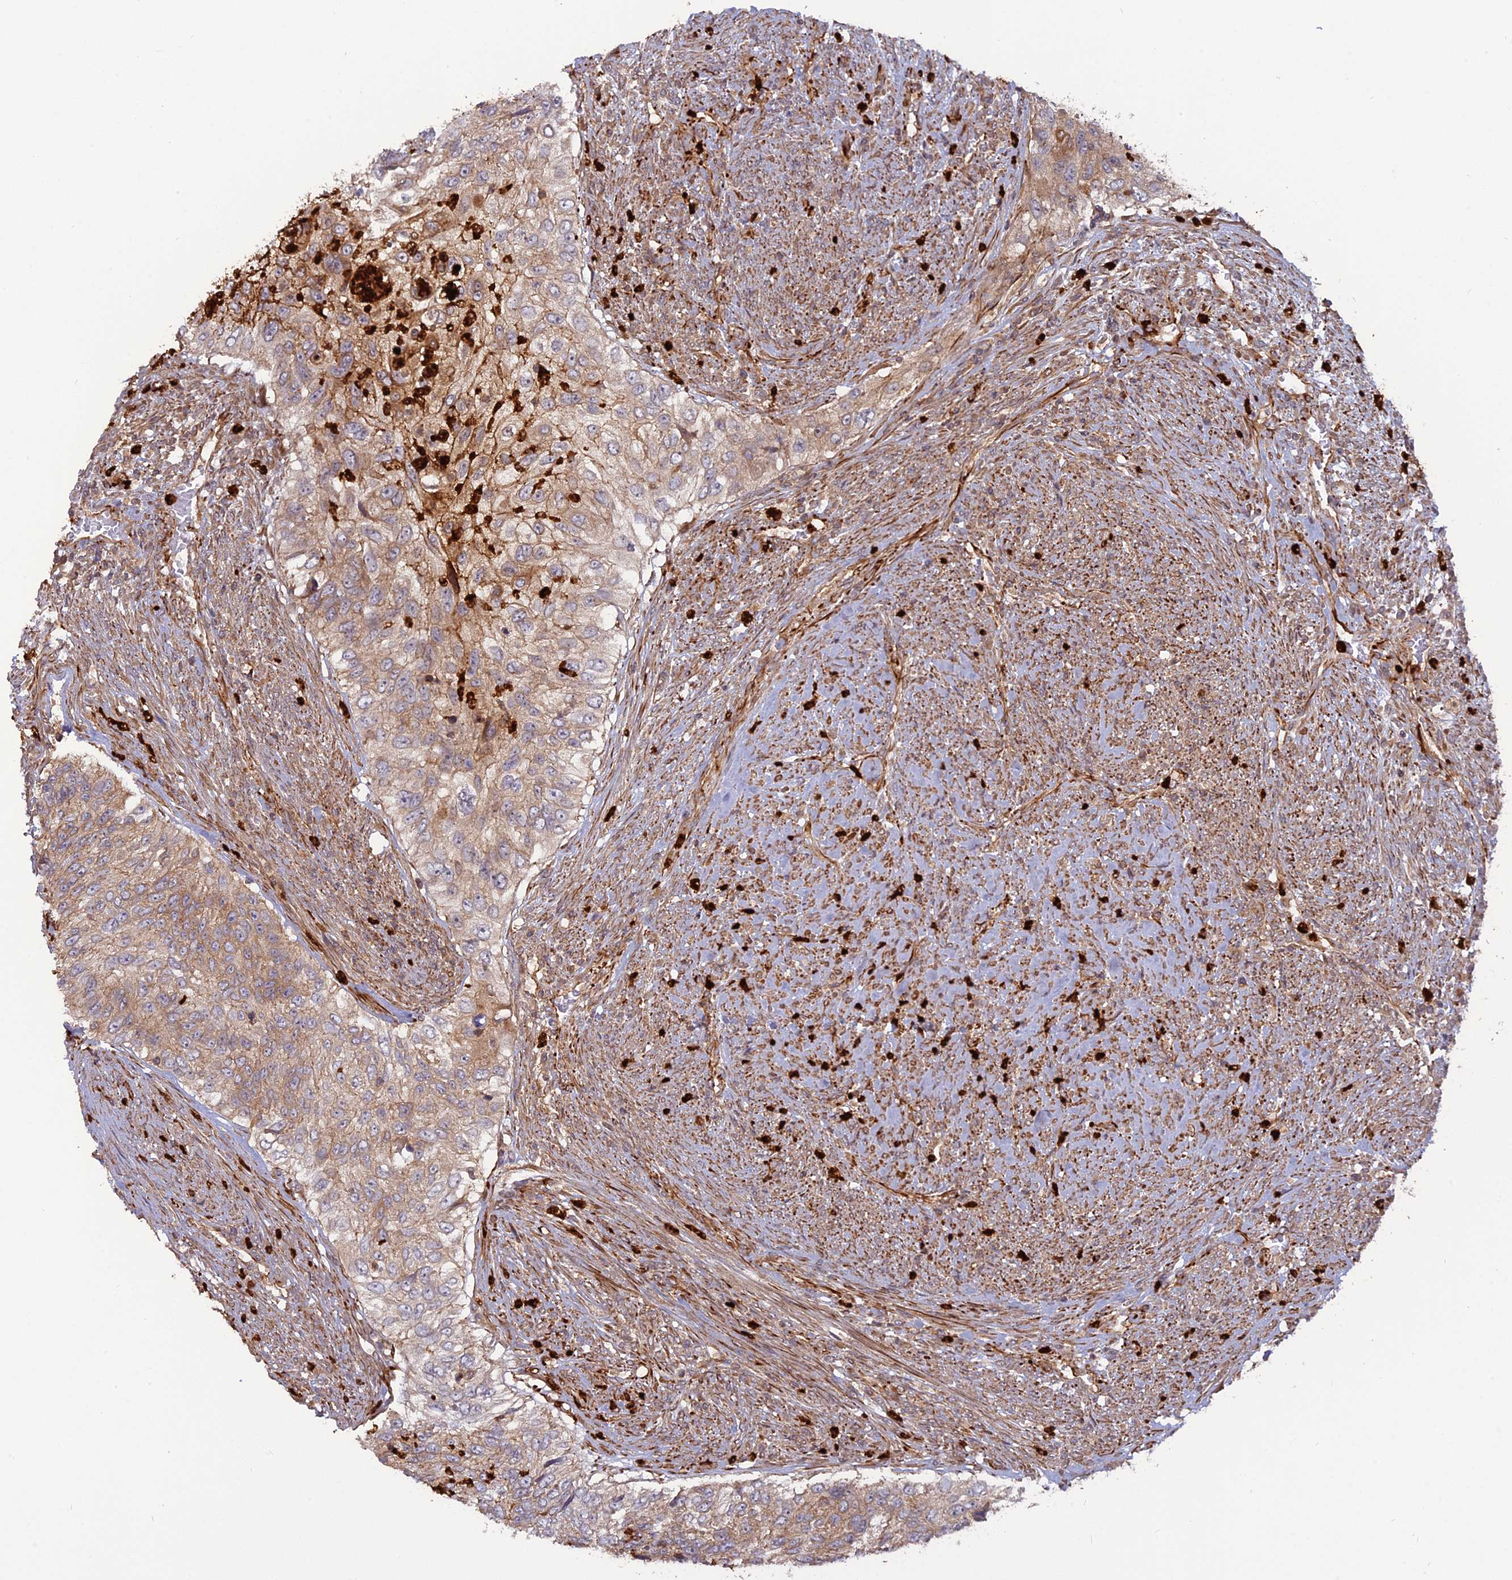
{"staining": {"intensity": "weak", "quantity": ">75%", "location": "cytoplasmic/membranous"}, "tissue": "urothelial cancer", "cell_type": "Tumor cells", "image_type": "cancer", "snomed": [{"axis": "morphology", "description": "Urothelial carcinoma, High grade"}, {"axis": "topography", "description": "Urinary bladder"}], "caption": "Human urothelial cancer stained with a brown dye exhibits weak cytoplasmic/membranous positive staining in approximately >75% of tumor cells.", "gene": "PHLDB3", "patient": {"sex": "female", "age": 60}}